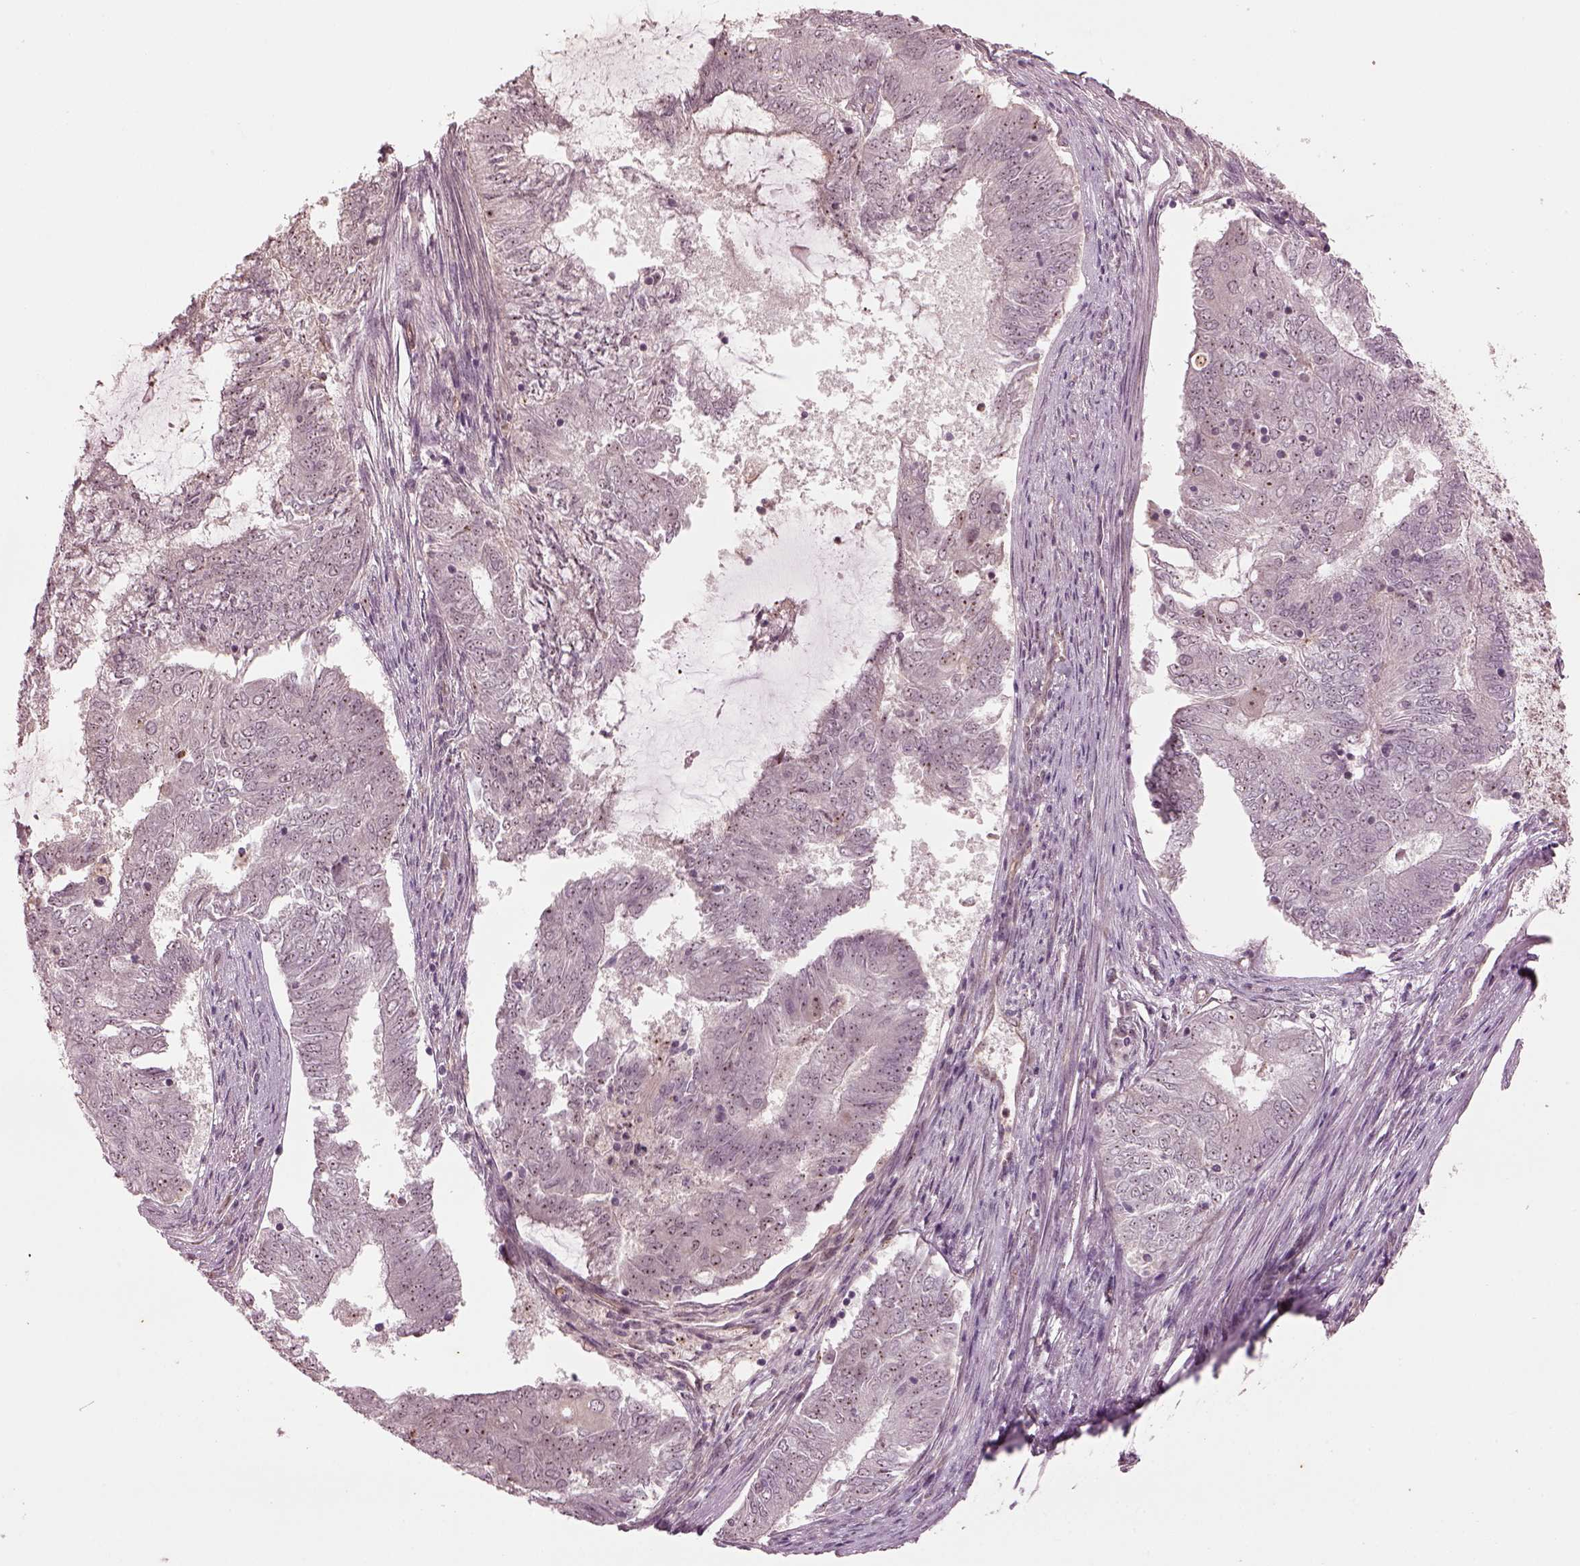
{"staining": {"intensity": "moderate", "quantity": "25%-75%", "location": "nuclear"}, "tissue": "endometrial cancer", "cell_type": "Tumor cells", "image_type": "cancer", "snomed": [{"axis": "morphology", "description": "Adenocarcinoma, NOS"}, {"axis": "topography", "description": "Endometrium"}], "caption": "Adenocarcinoma (endometrial) stained for a protein displays moderate nuclear positivity in tumor cells. (Brightfield microscopy of DAB IHC at high magnification).", "gene": "GNRH1", "patient": {"sex": "female", "age": 62}}